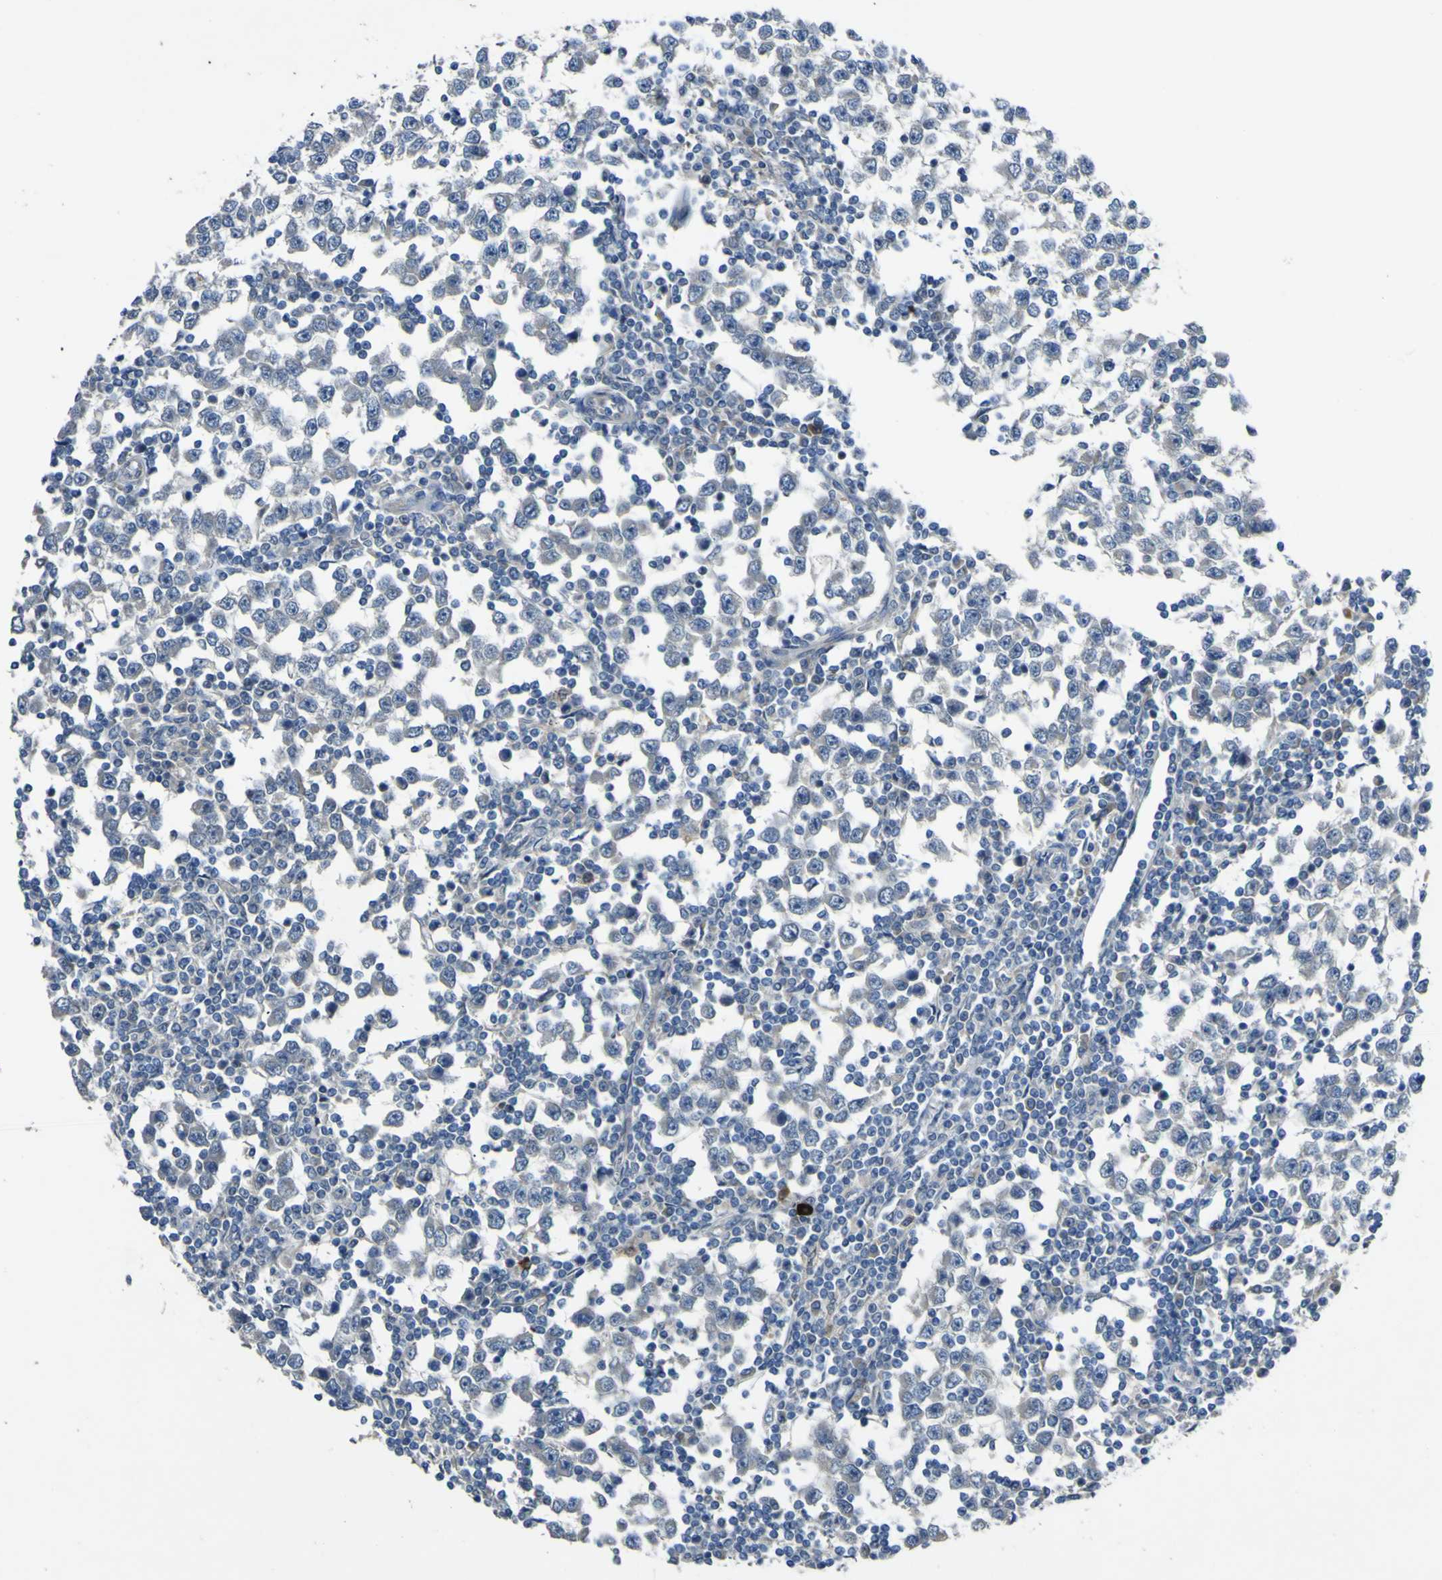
{"staining": {"intensity": "negative", "quantity": "none", "location": "none"}, "tissue": "testis cancer", "cell_type": "Tumor cells", "image_type": "cancer", "snomed": [{"axis": "morphology", "description": "Seminoma, NOS"}, {"axis": "topography", "description": "Testis"}], "caption": "IHC photomicrograph of neoplastic tissue: seminoma (testis) stained with DAB (3,3'-diaminobenzidine) demonstrates no significant protein staining in tumor cells.", "gene": "LDLR", "patient": {"sex": "male", "age": 65}}